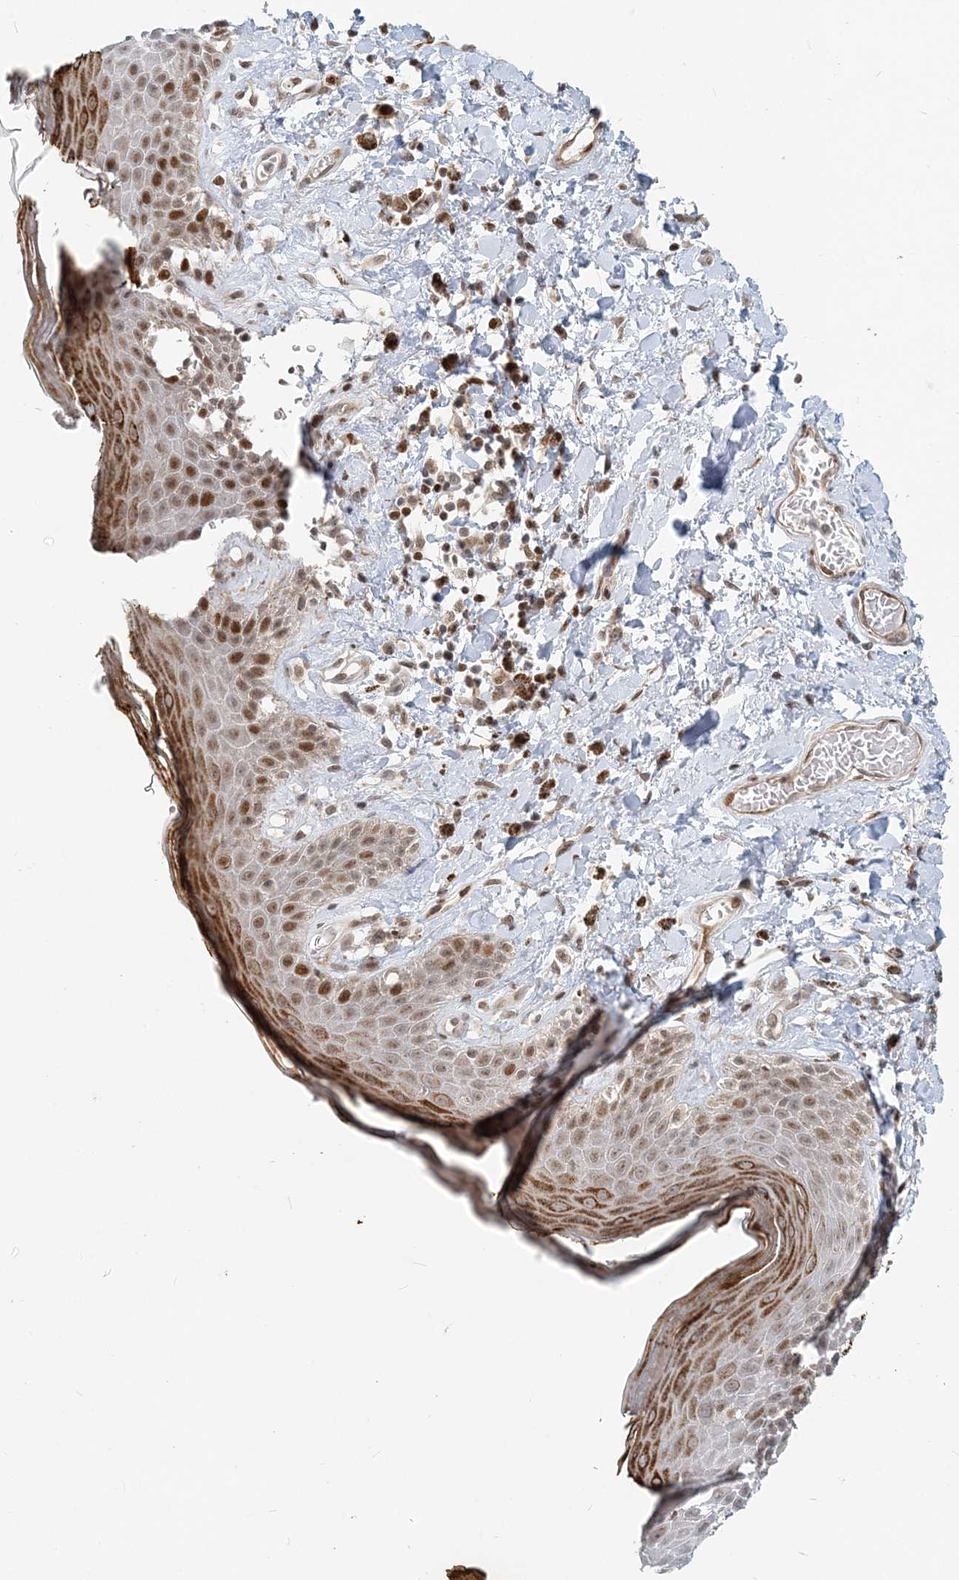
{"staining": {"intensity": "moderate", "quantity": ">75%", "location": "cytoplasmic/membranous,nuclear"}, "tissue": "skin", "cell_type": "Epidermal cells", "image_type": "normal", "snomed": [{"axis": "morphology", "description": "Normal tissue, NOS"}, {"axis": "topography", "description": "Anal"}], "caption": "Skin was stained to show a protein in brown. There is medium levels of moderate cytoplasmic/membranous,nuclear positivity in about >75% of epidermal cells. Ihc stains the protein in brown and the nuclei are stained blue.", "gene": "BAZ1B", "patient": {"sex": "female", "age": 78}}